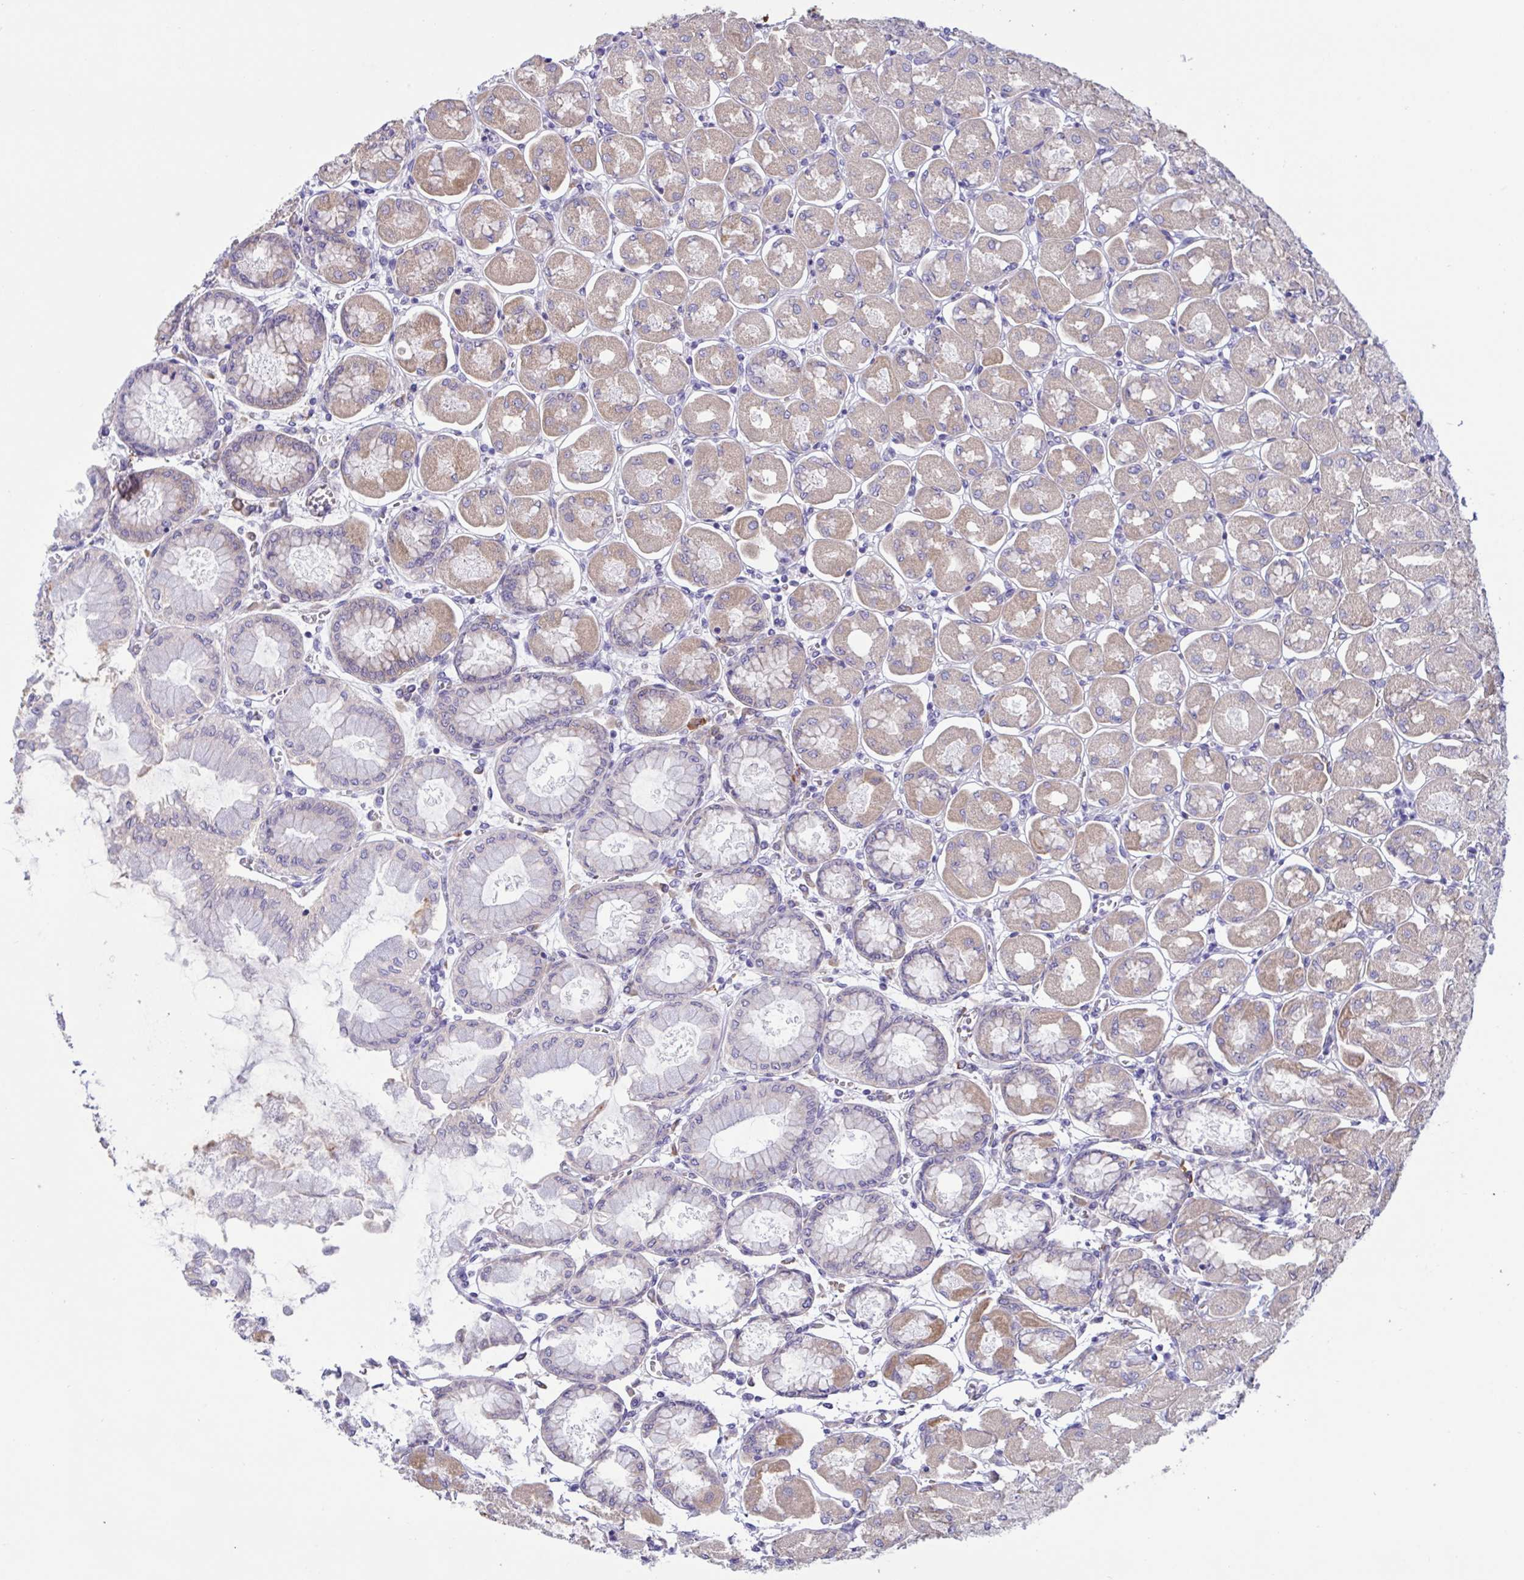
{"staining": {"intensity": "moderate", "quantity": "25%-75%", "location": "cytoplasmic/membranous"}, "tissue": "stomach", "cell_type": "Glandular cells", "image_type": "normal", "snomed": [{"axis": "morphology", "description": "Normal tissue, NOS"}, {"axis": "topography", "description": "Stomach, upper"}], "caption": "This photomicrograph shows IHC staining of benign human stomach, with medium moderate cytoplasmic/membranous positivity in about 25%-75% of glandular cells.", "gene": "SLC66A1", "patient": {"sex": "female", "age": 56}}